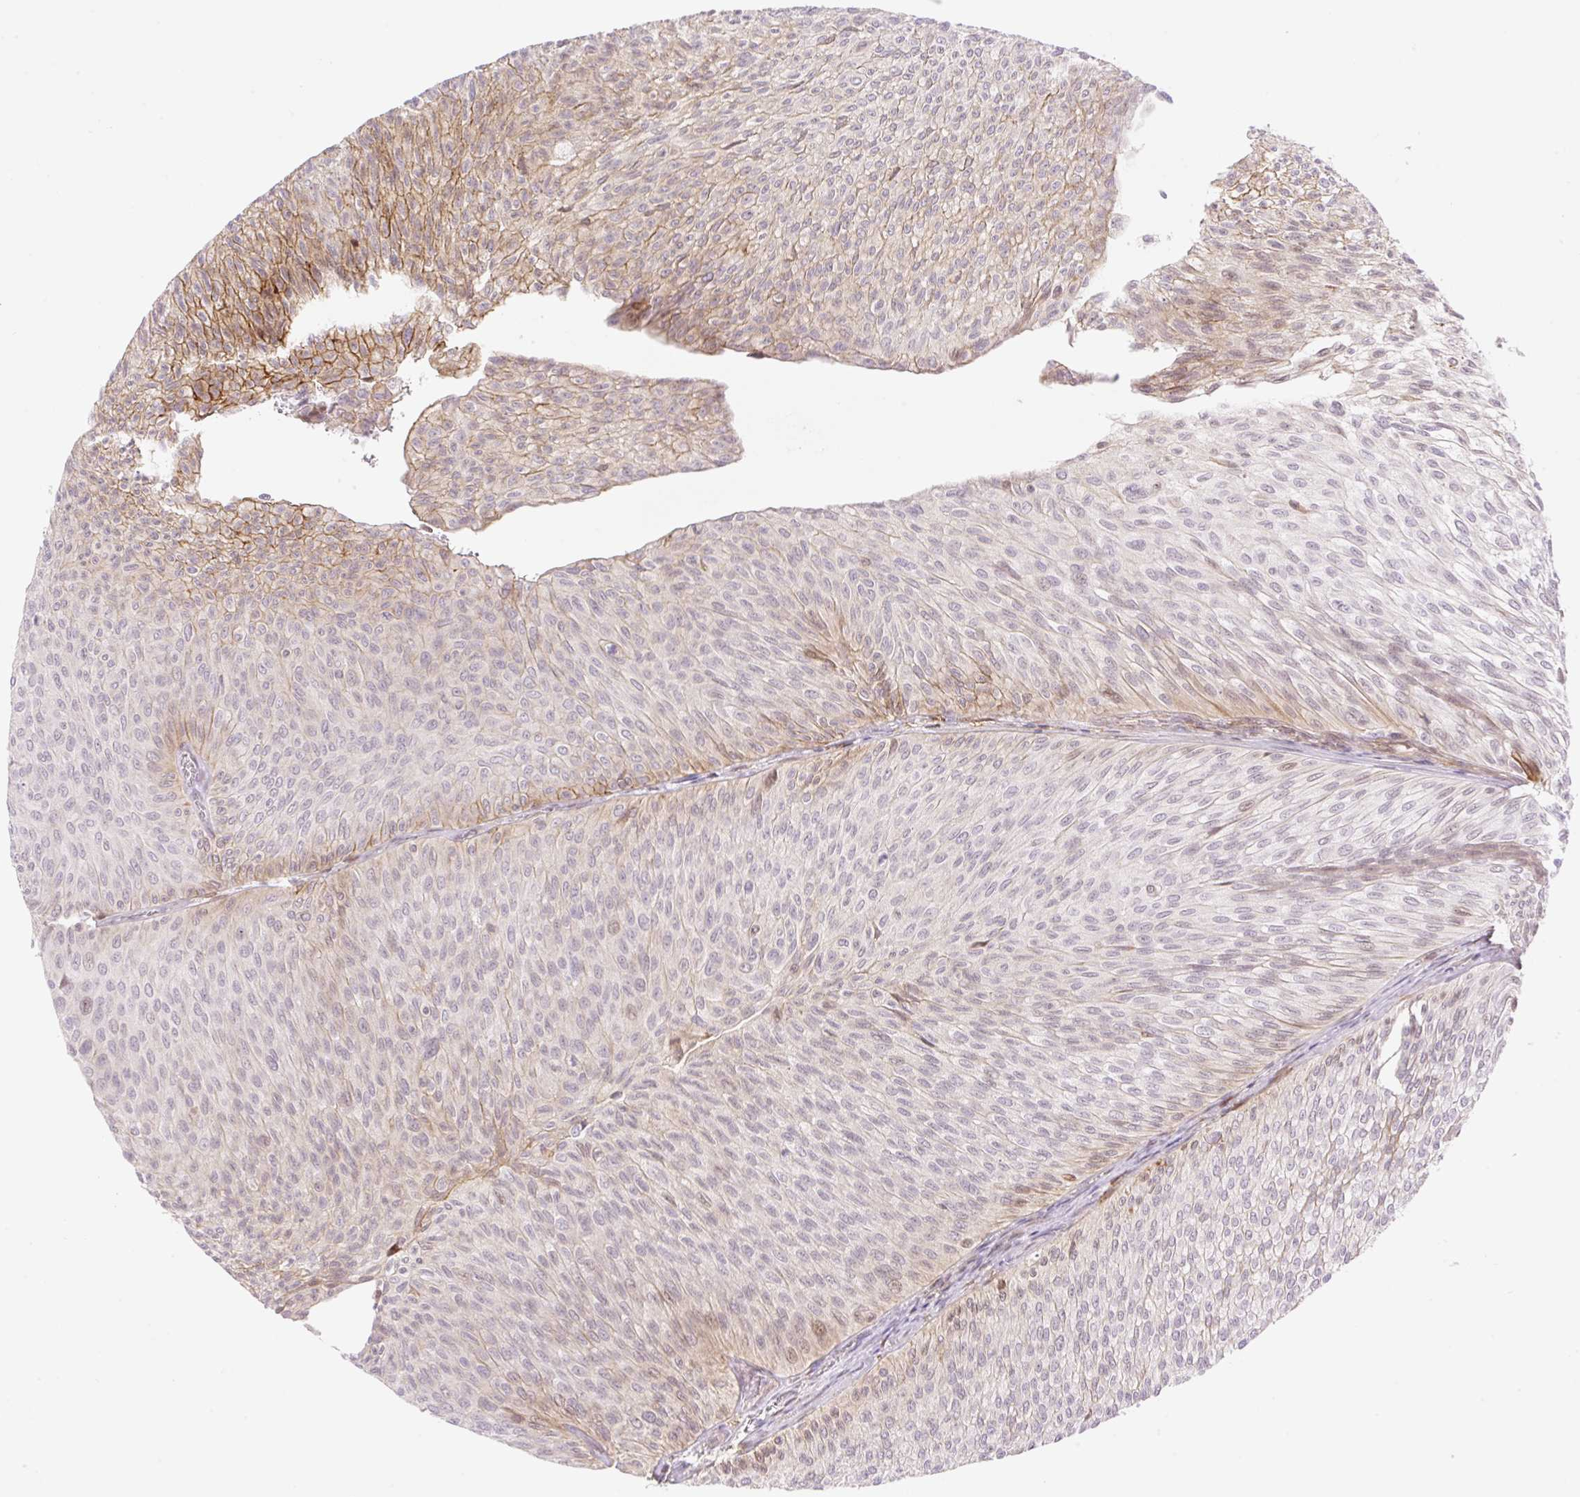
{"staining": {"intensity": "moderate", "quantity": "<25%", "location": "cytoplasmic/membranous,nuclear"}, "tissue": "urothelial cancer", "cell_type": "Tumor cells", "image_type": "cancer", "snomed": [{"axis": "morphology", "description": "Urothelial carcinoma, Low grade"}, {"axis": "topography", "description": "Urinary bladder"}], "caption": "Protein expression analysis of urothelial cancer demonstrates moderate cytoplasmic/membranous and nuclear expression in about <25% of tumor cells.", "gene": "ZFP41", "patient": {"sex": "male", "age": 91}}